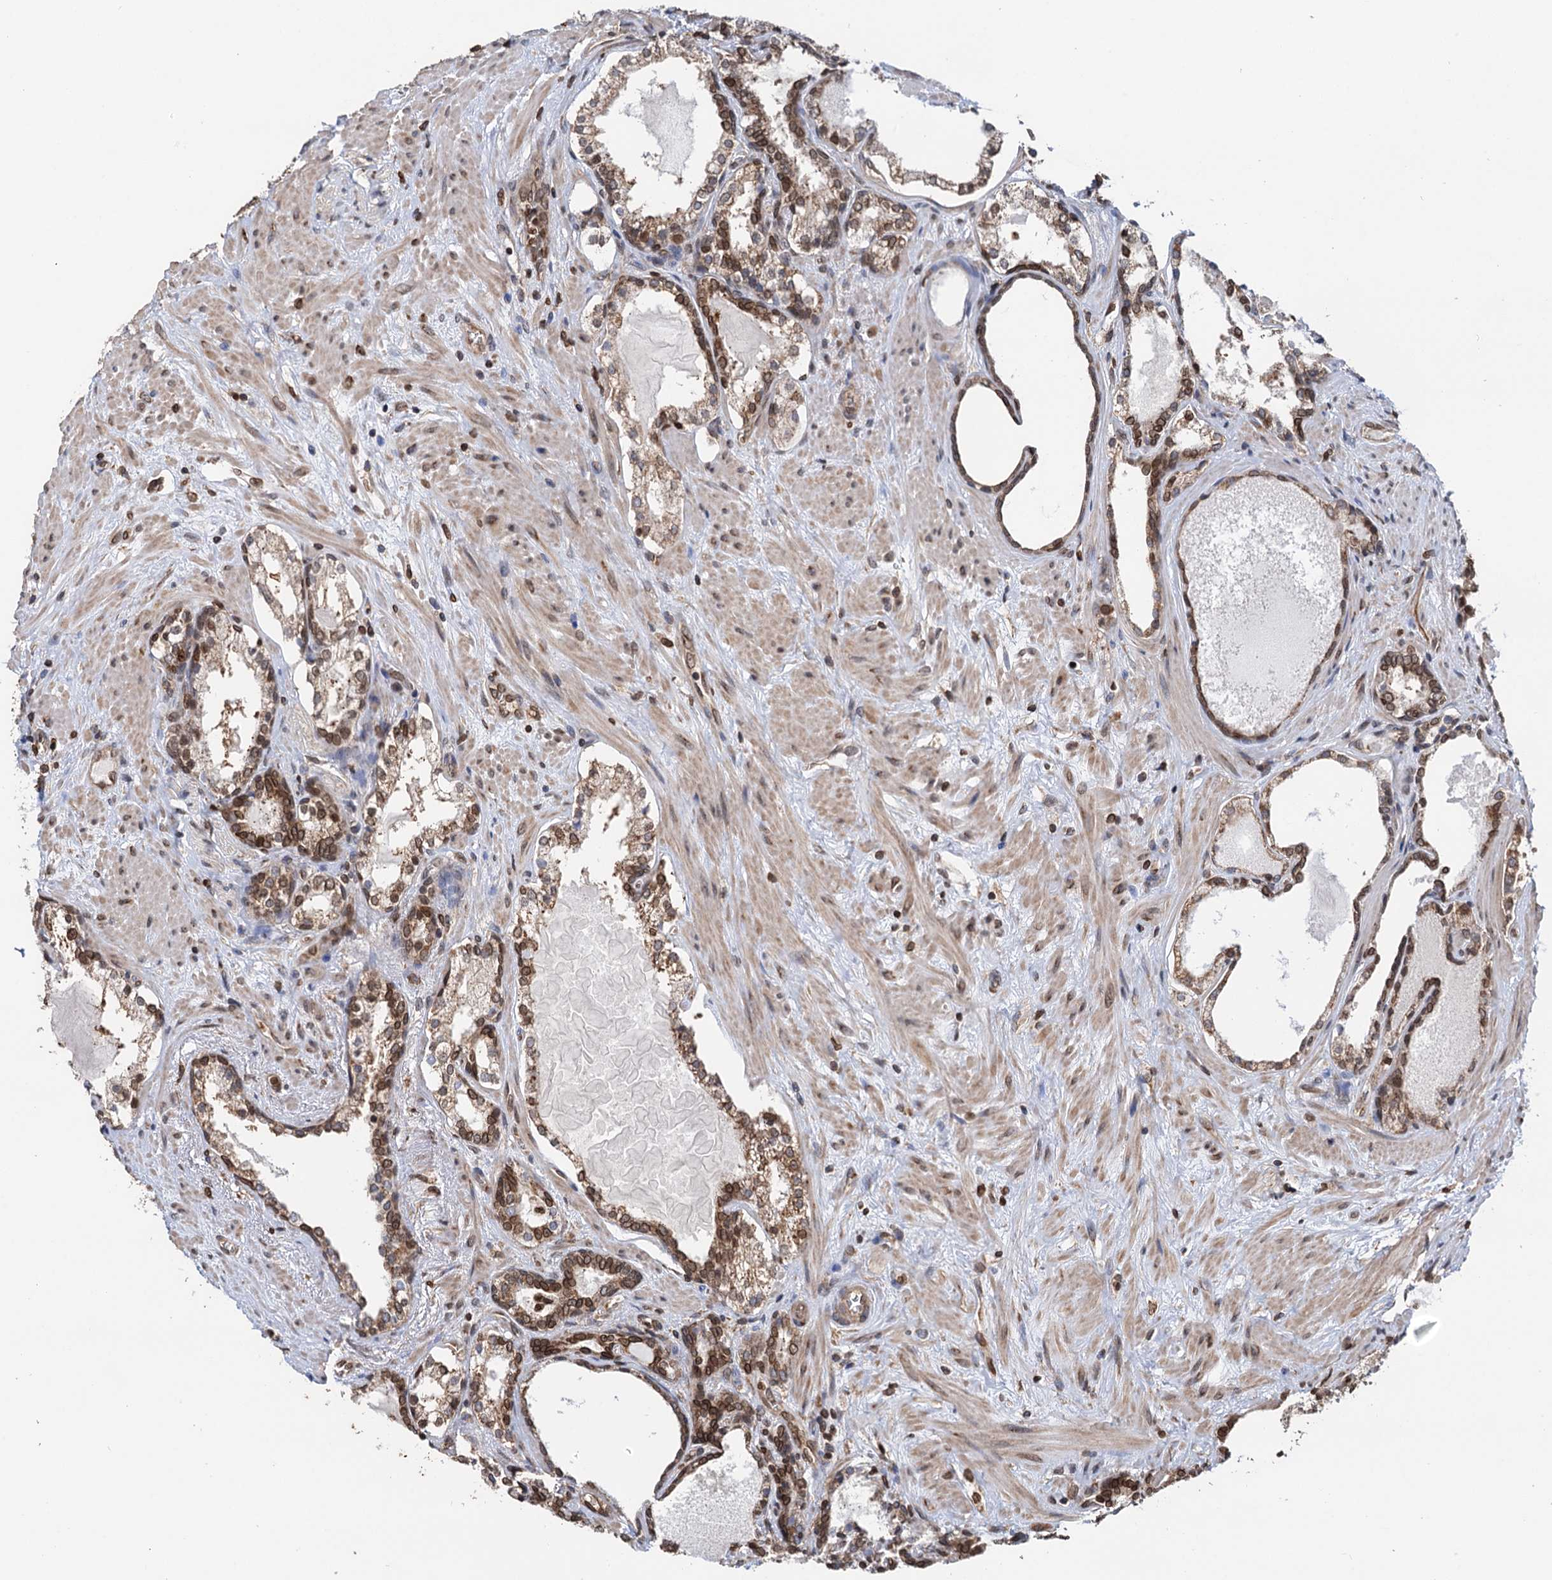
{"staining": {"intensity": "strong", "quantity": ">75%", "location": "cytoplasmic/membranous,nuclear"}, "tissue": "prostate cancer", "cell_type": "Tumor cells", "image_type": "cancer", "snomed": [{"axis": "morphology", "description": "Adenocarcinoma, High grade"}, {"axis": "topography", "description": "Prostate"}], "caption": "An immunohistochemistry image of tumor tissue is shown. Protein staining in brown shows strong cytoplasmic/membranous and nuclear positivity in prostate cancer within tumor cells.", "gene": "ZC3H13", "patient": {"sex": "male", "age": 58}}